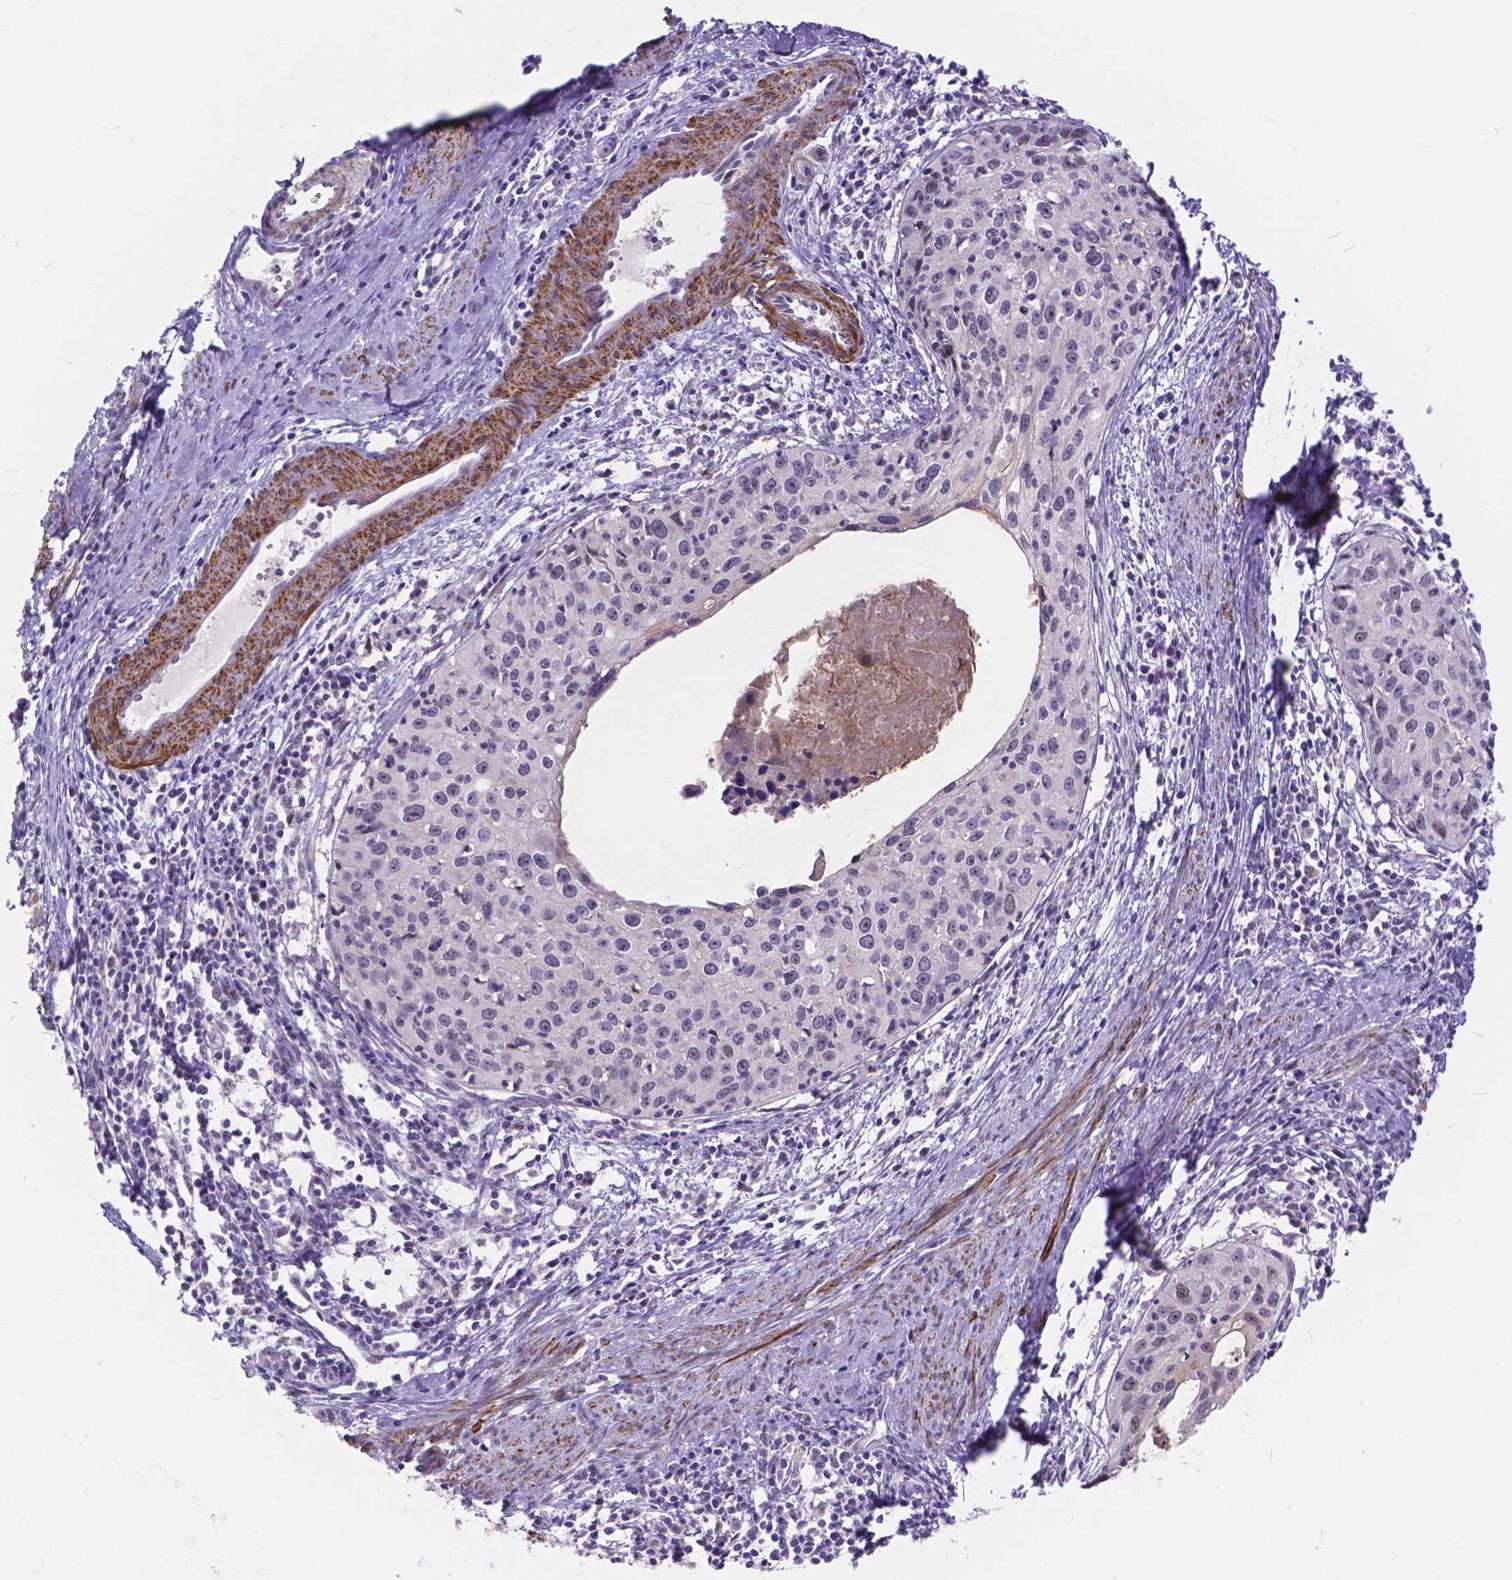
{"staining": {"intensity": "negative", "quantity": "none", "location": "none"}, "tissue": "cervical cancer", "cell_type": "Tumor cells", "image_type": "cancer", "snomed": [{"axis": "morphology", "description": "Squamous cell carcinoma, NOS"}, {"axis": "topography", "description": "Cervix"}], "caption": "This is a micrograph of immunohistochemistry (IHC) staining of squamous cell carcinoma (cervical), which shows no expression in tumor cells.", "gene": "MAN2C1", "patient": {"sex": "female", "age": 40}}